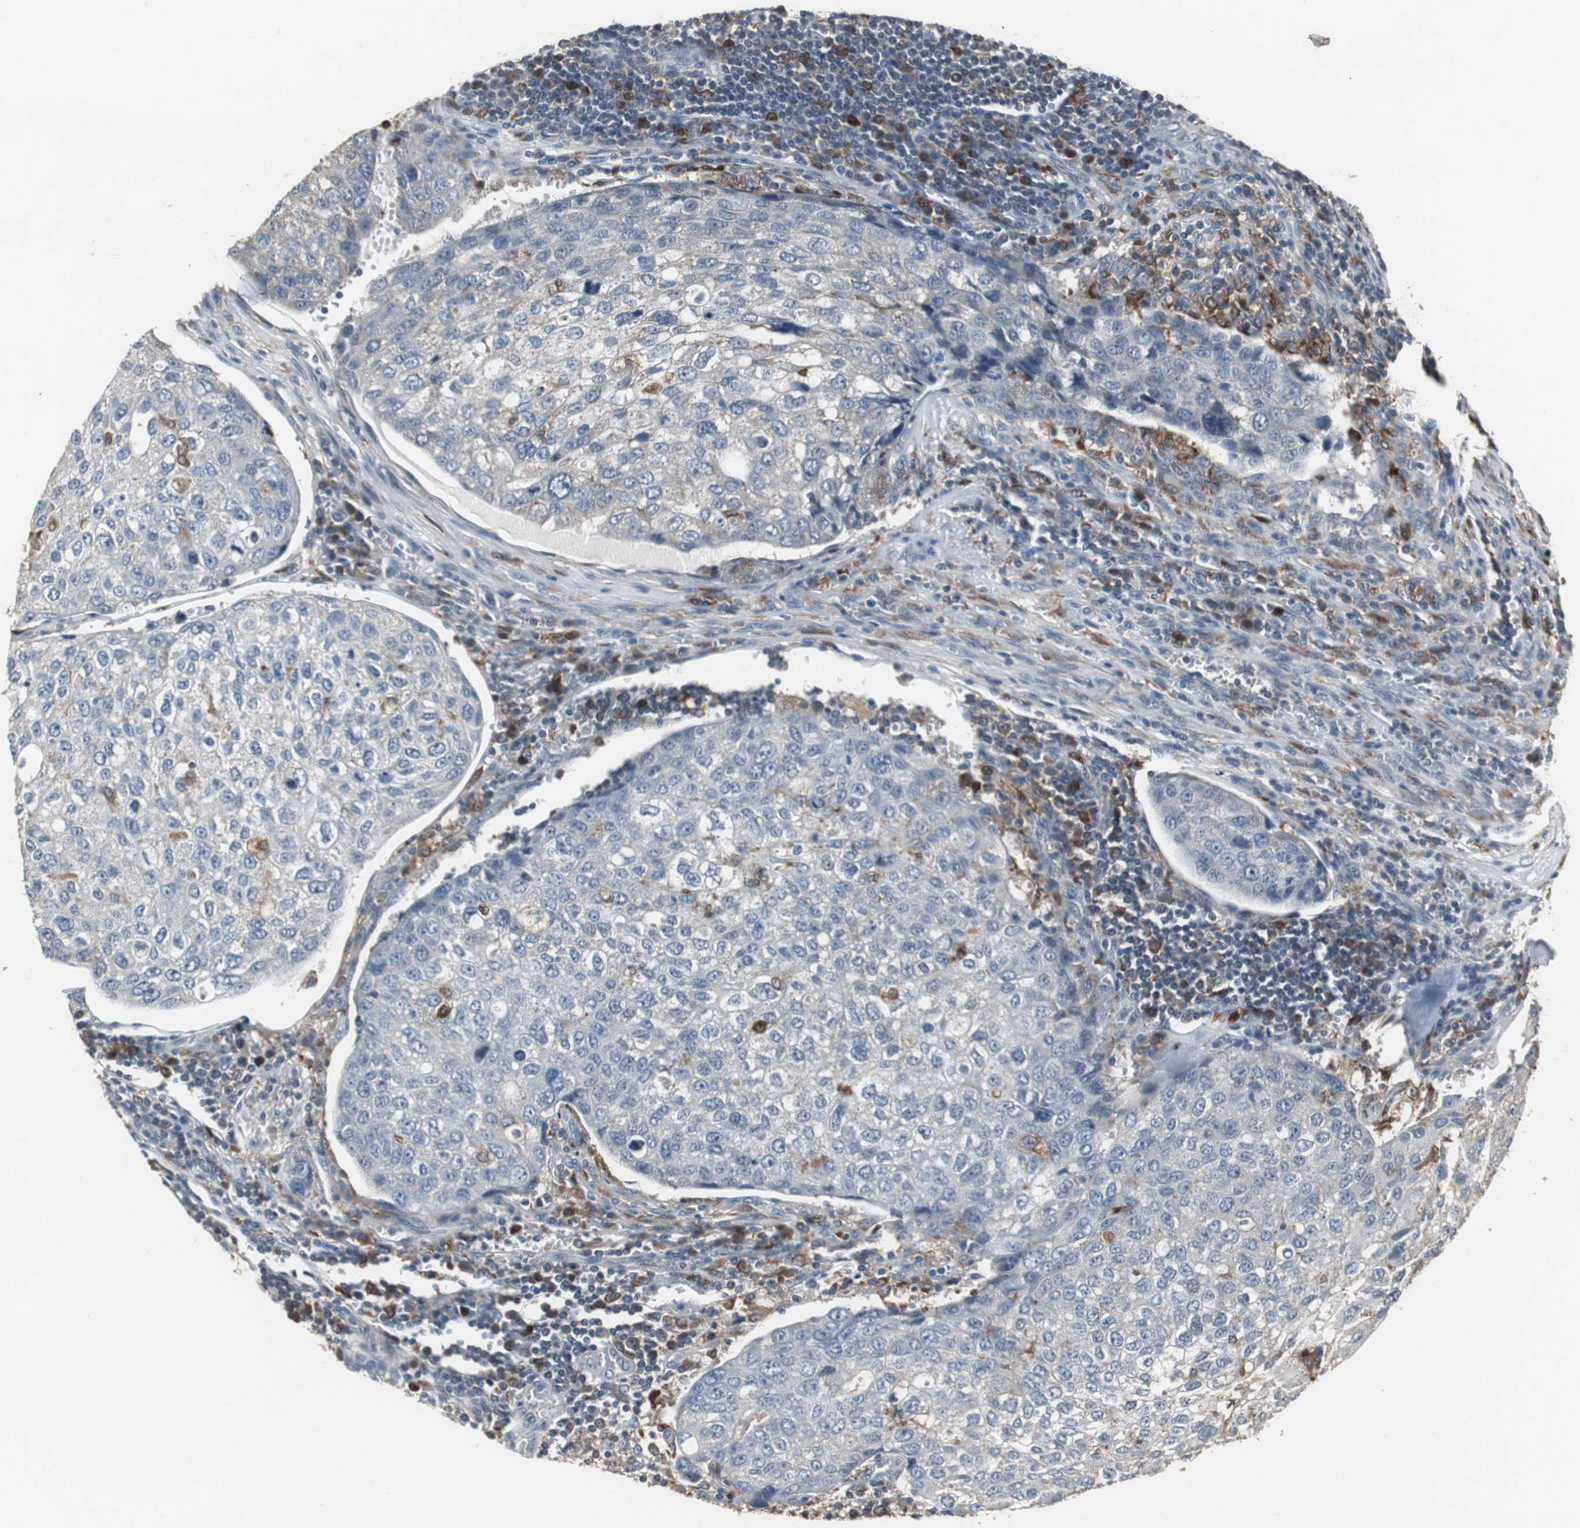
{"staining": {"intensity": "negative", "quantity": "none", "location": "none"}, "tissue": "urothelial cancer", "cell_type": "Tumor cells", "image_type": "cancer", "snomed": [{"axis": "morphology", "description": "Urothelial carcinoma, High grade"}, {"axis": "topography", "description": "Lymph node"}, {"axis": "topography", "description": "Urinary bladder"}], "caption": "Tumor cells are negative for brown protein staining in urothelial cancer.", "gene": "NCF2", "patient": {"sex": "male", "age": 51}}